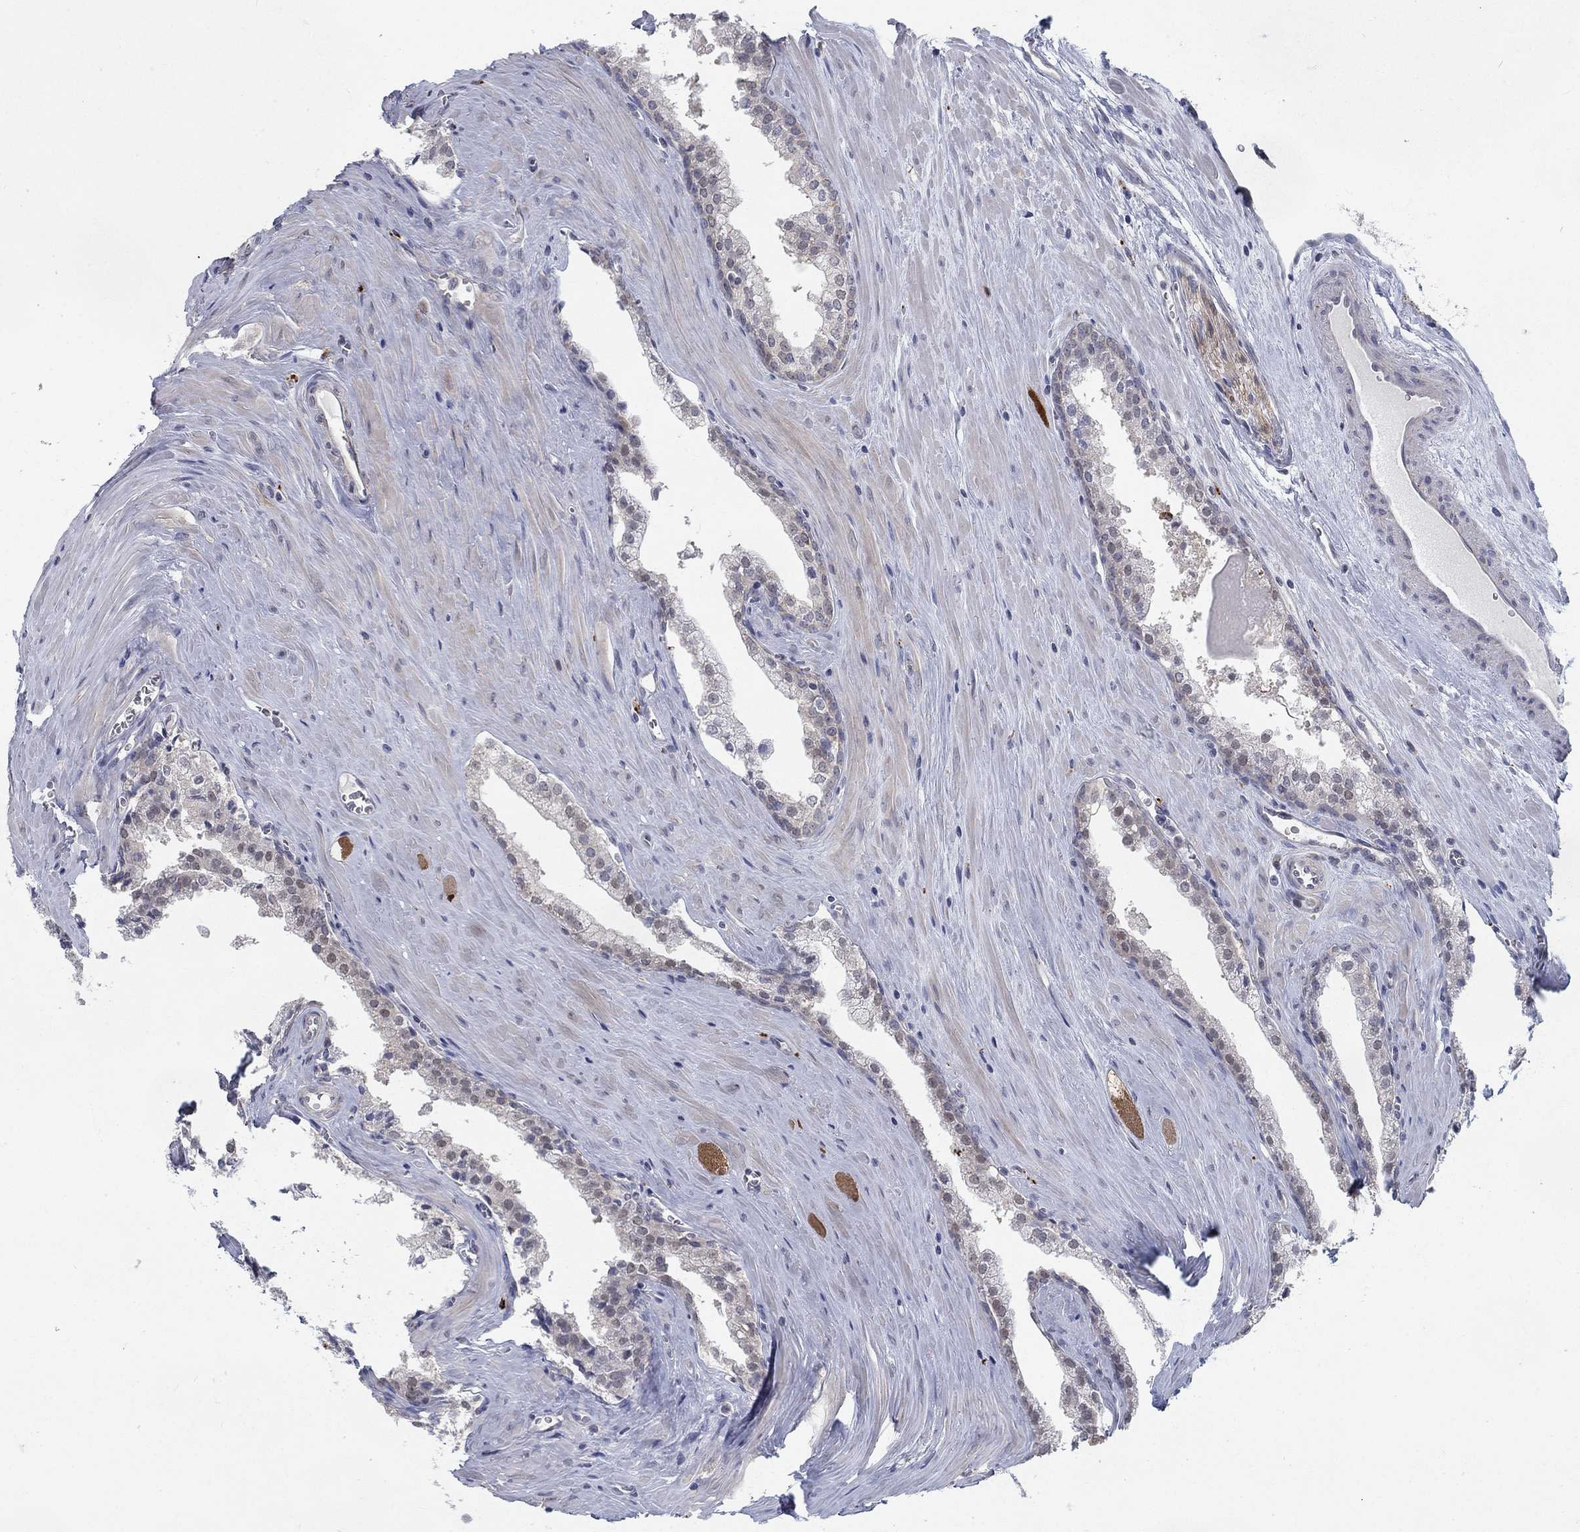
{"staining": {"intensity": "negative", "quantity": "none", "location": "none"}, "tissue": "prostate cancer", "cell_type": "Tumor cells", "image_type": "cancer", "snomed": [{"axis": "morphology", "description": "Adenocarcinoma, NOS"}, {"axis": "topography", "description": "Prostate"}], "caption": "Protein analysis of prostate cancer reveals no significant staining in tumor cells.", "gene": "MTSS2", "patient": {"sex": "male", "age": 72}}